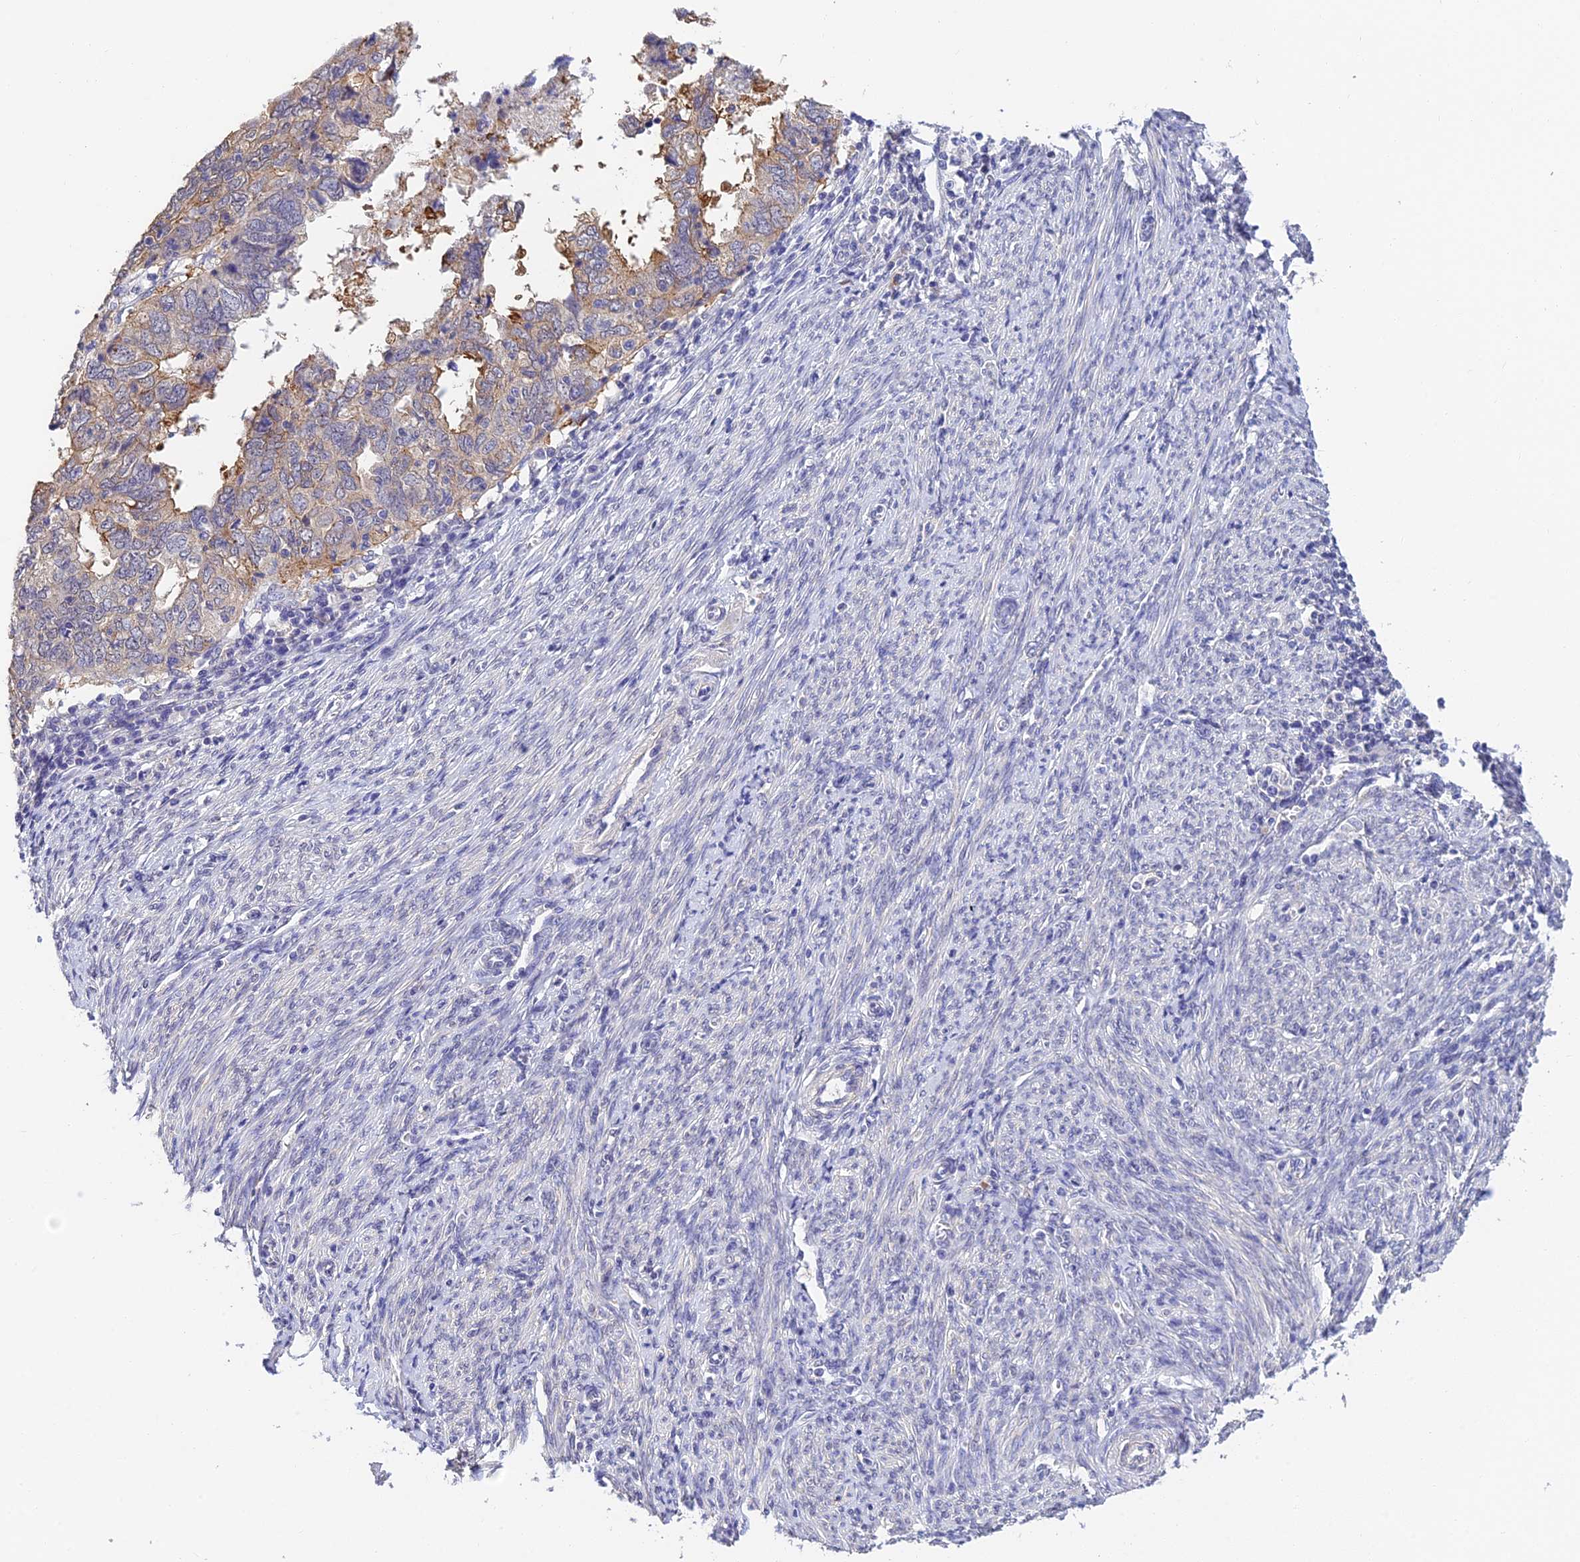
{"staining": {"intensity": "moderate", "quantity": "<25%", "location": "cytoplasmic/membranous"}, "tissue": "endometrial cancer", "cell_type": "Tumor cells", "image_type": "cancer", "snomed": [{"axis": "morphology", "description": "Adenocarcinoma, NOS"}, {"axis": "topography", "description": "Uterus"}], "caption": "The micrograph demonstrates staining of endometrial cancer (adenocarcinoma), revealing moderate cytoplasmic/membranous protein expression (brown color) within tumor cells.", "gene": "HOXB1", "patient": {"sex": "female", "age": 77}}